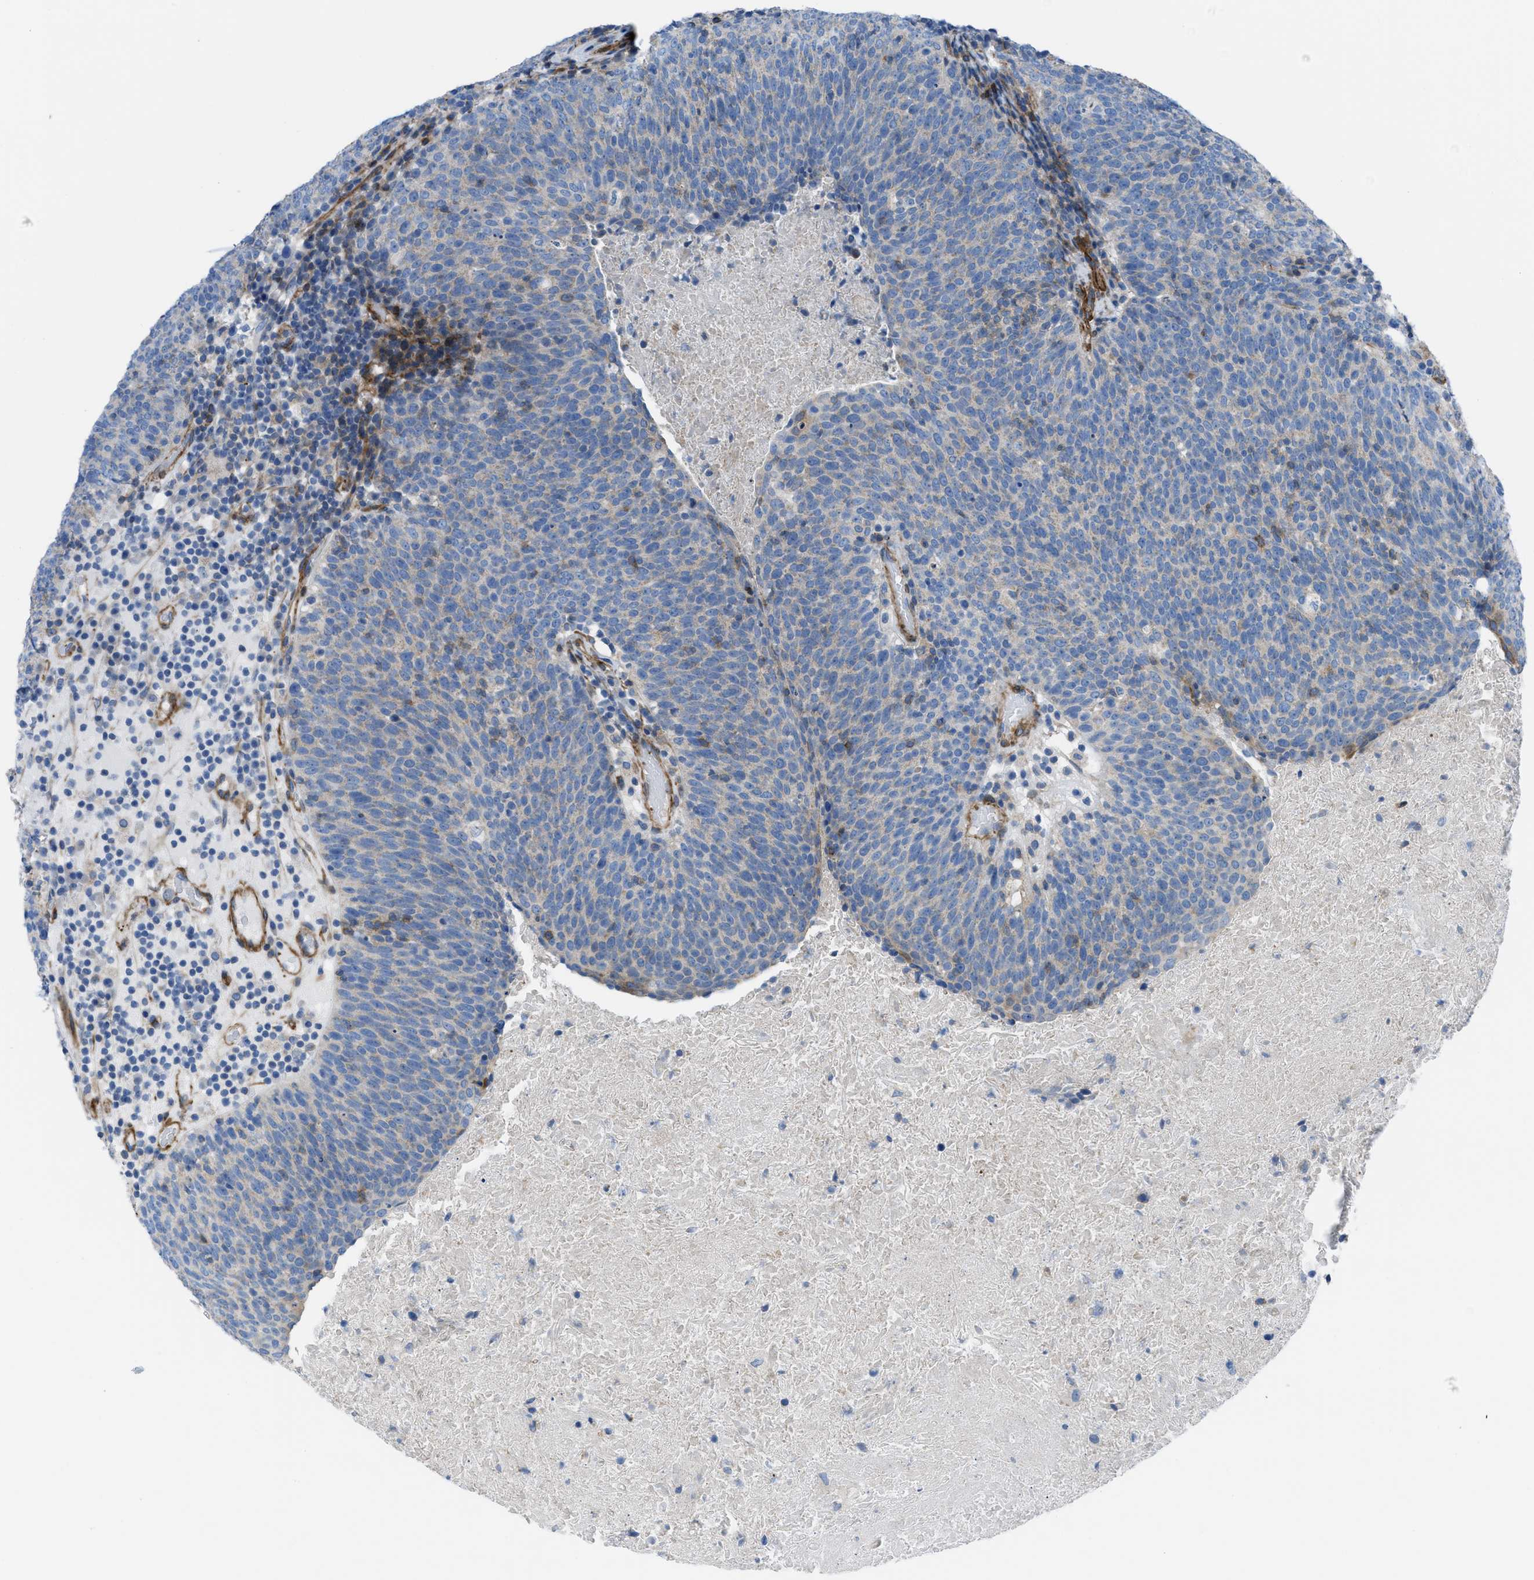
{"staining": {"intensity": "weak", "quantity": "<25%", "location": "cytoplasmic/membranous"}, "tissue": "head and neck cancer", "cell_type": "Tumor cells", "image_type": "cancer", "snomed": [{"axis": "morphology", "description": "Squamous cell carcinoma, NOS"}, {"axis": "morphology", "description": "Squamous cell carcinoma, metastatic, NOS"}, {"axis": "topography", "description": "Lymph node"}, {"axis": "topography", "description": "Head-Neck"}], "caption": "Protein analysis of squamous cell carcinoma (head and neck) demonstrates no significant positivity in tumor cells.", "gene": "KCNH7", "patient": {"sex": "male", "age": 62}}